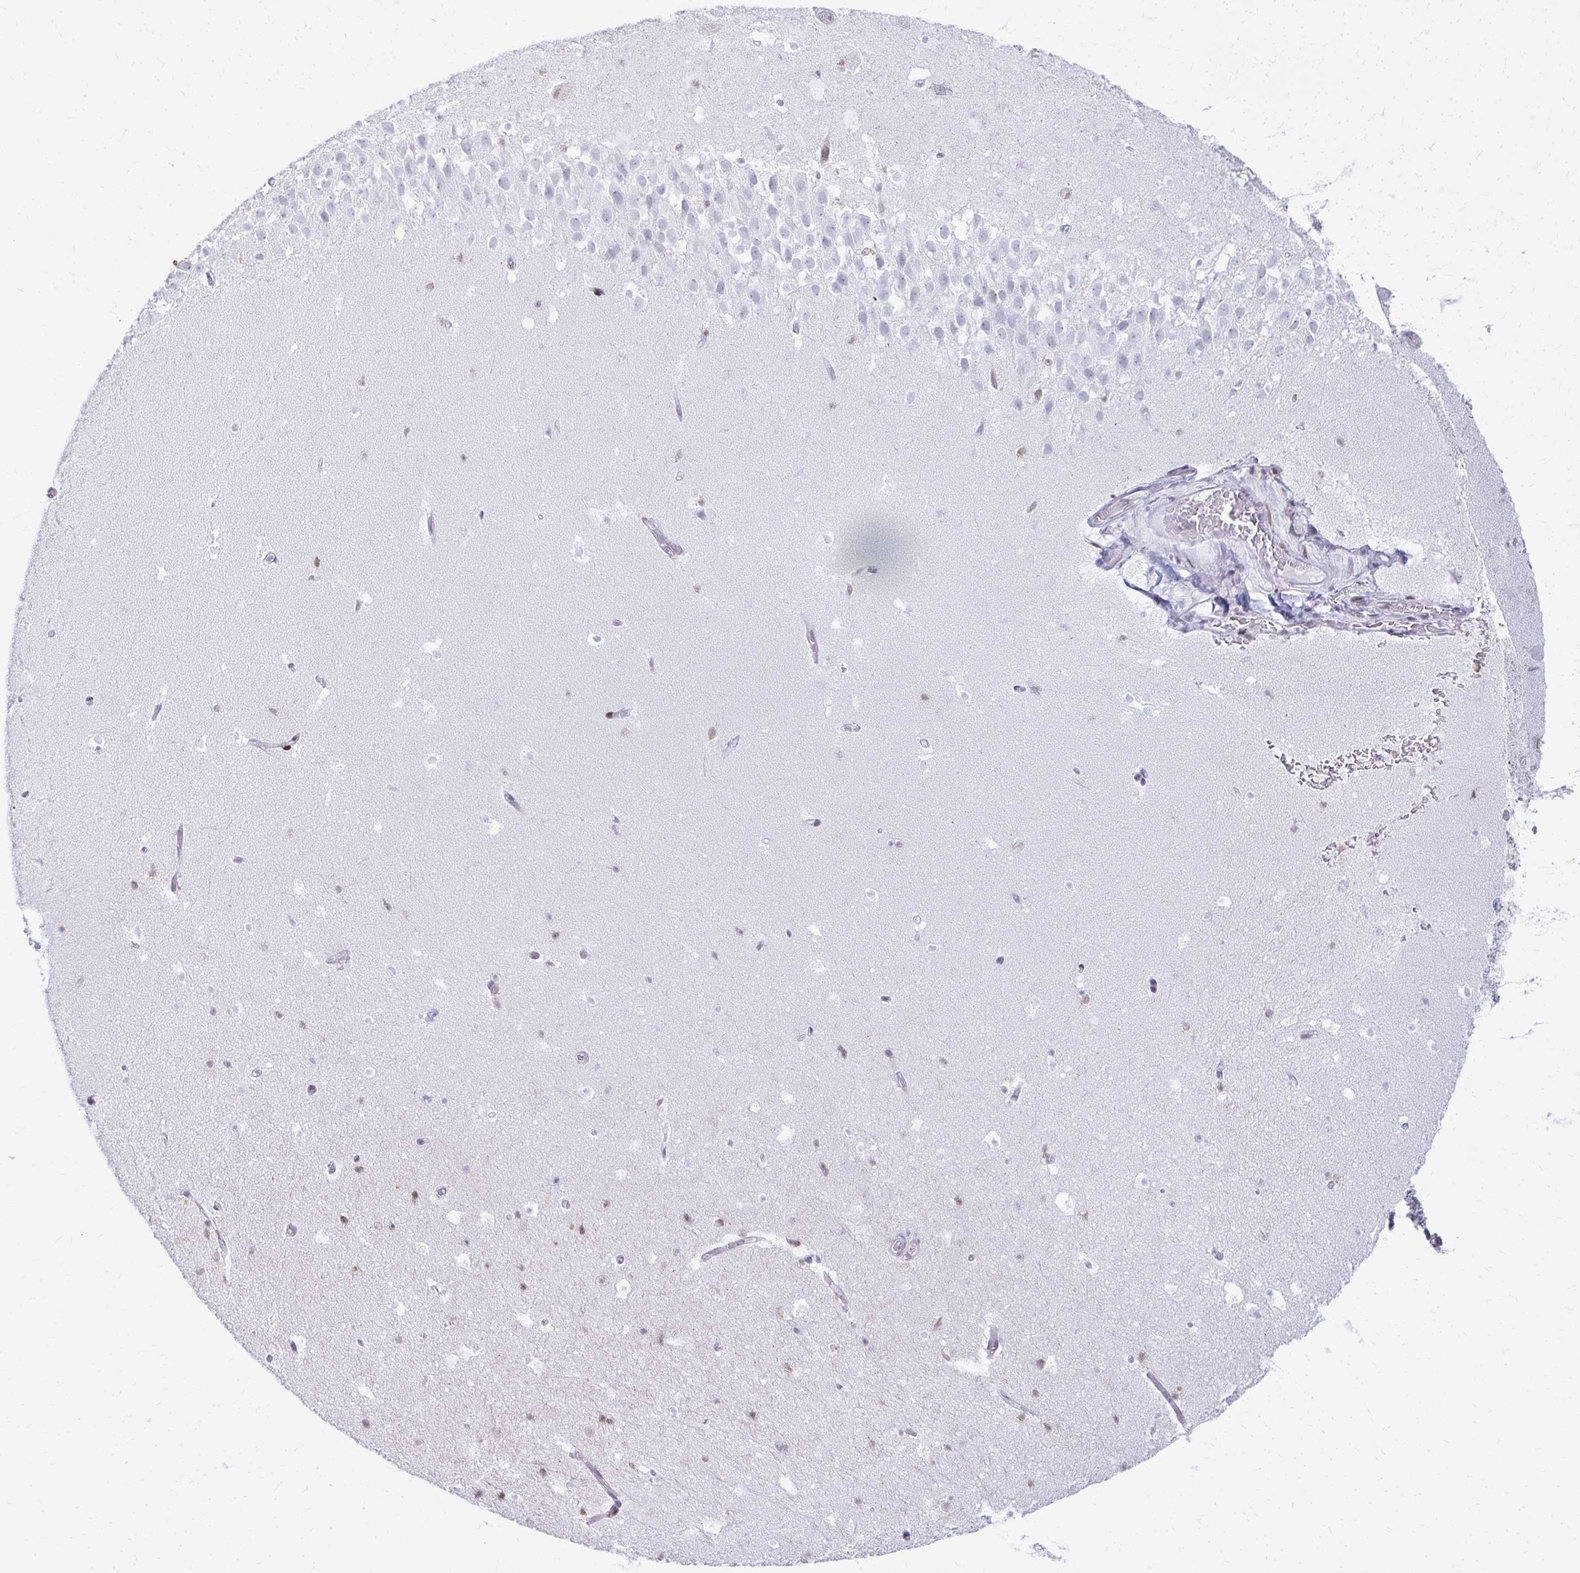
{"staining": {"intensity": "moderate", "quantity": "<25%", "location": "nuclear"}, "tissue": "hippocampus", "cell_type": "Glial cells", "image_type": "normal", "snomed": [{"axis": "morphology", "description": "Normal tissue, NOS"}, {"axis": "topography", "description": "Hippocampus"}], "caption": "This is a photomicrograph of immunohistochemistry (IHC) staining of benign hippocampus, which shows moderate positivity in the nuclear of glial cells.", "gene": "GLDN", "patient": {"sex": "male", "age": 26}}